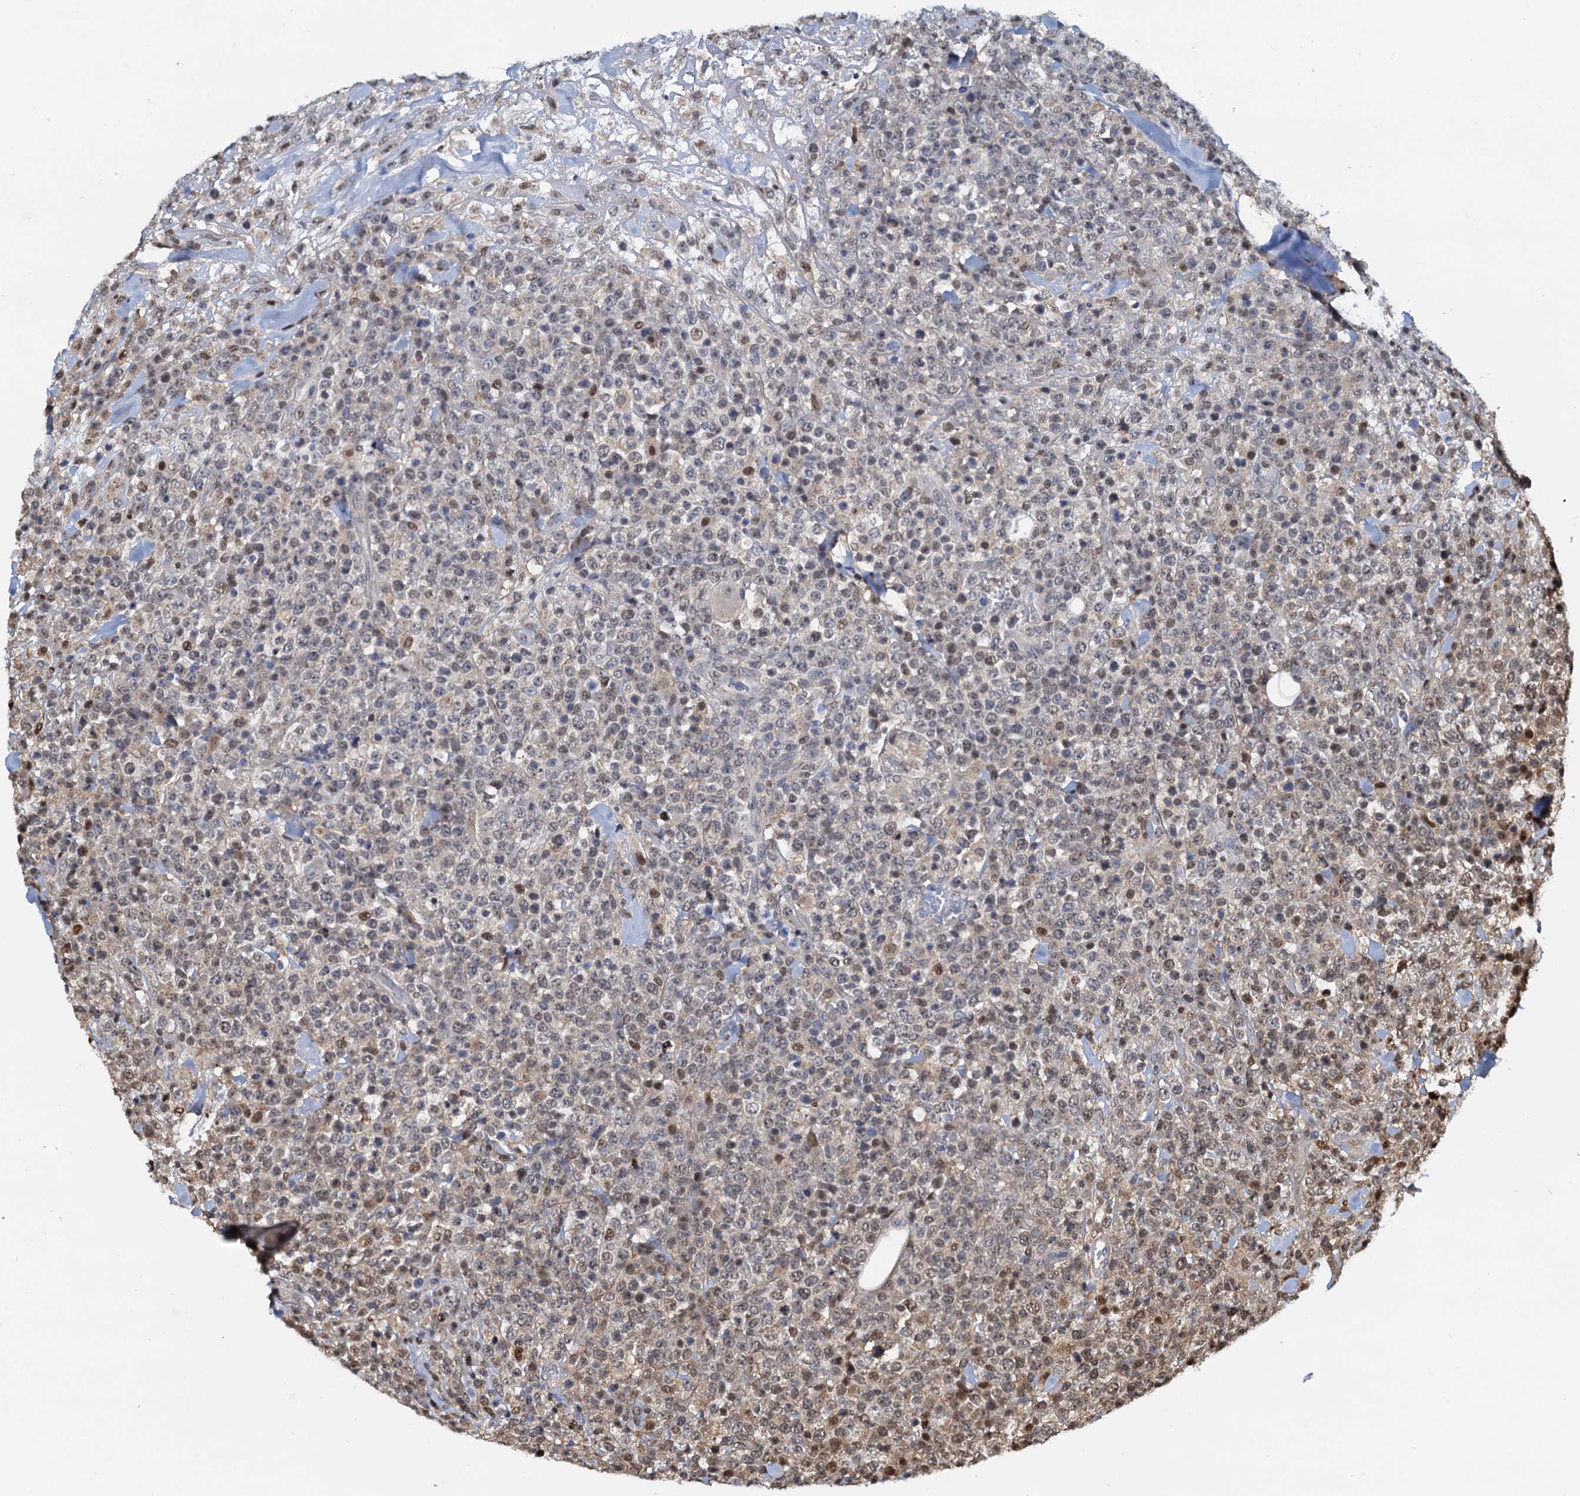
{"staining": {"intensity": "moderate", "quantity": "<25%", "location": "nuclear"}, "tissue": "lymphoma", "cell_type": "Tumor cells", "image_type": "cancer", "snomed": [{"axis": "morphology", "description": "Malignant lymphoma, non-Hodgkin's type, High grade"}, {"axis": "topography", "description": "Colon"}], "caption": "Brown immunohistochemical staining in high-grade malignant lymphoma, non-Hodgkin's type exhibits moderate nuclear expression in approximately <25% of tumor cells.", "gene": "PTGES3", "patient": {"sex": "female", "age": 53}}